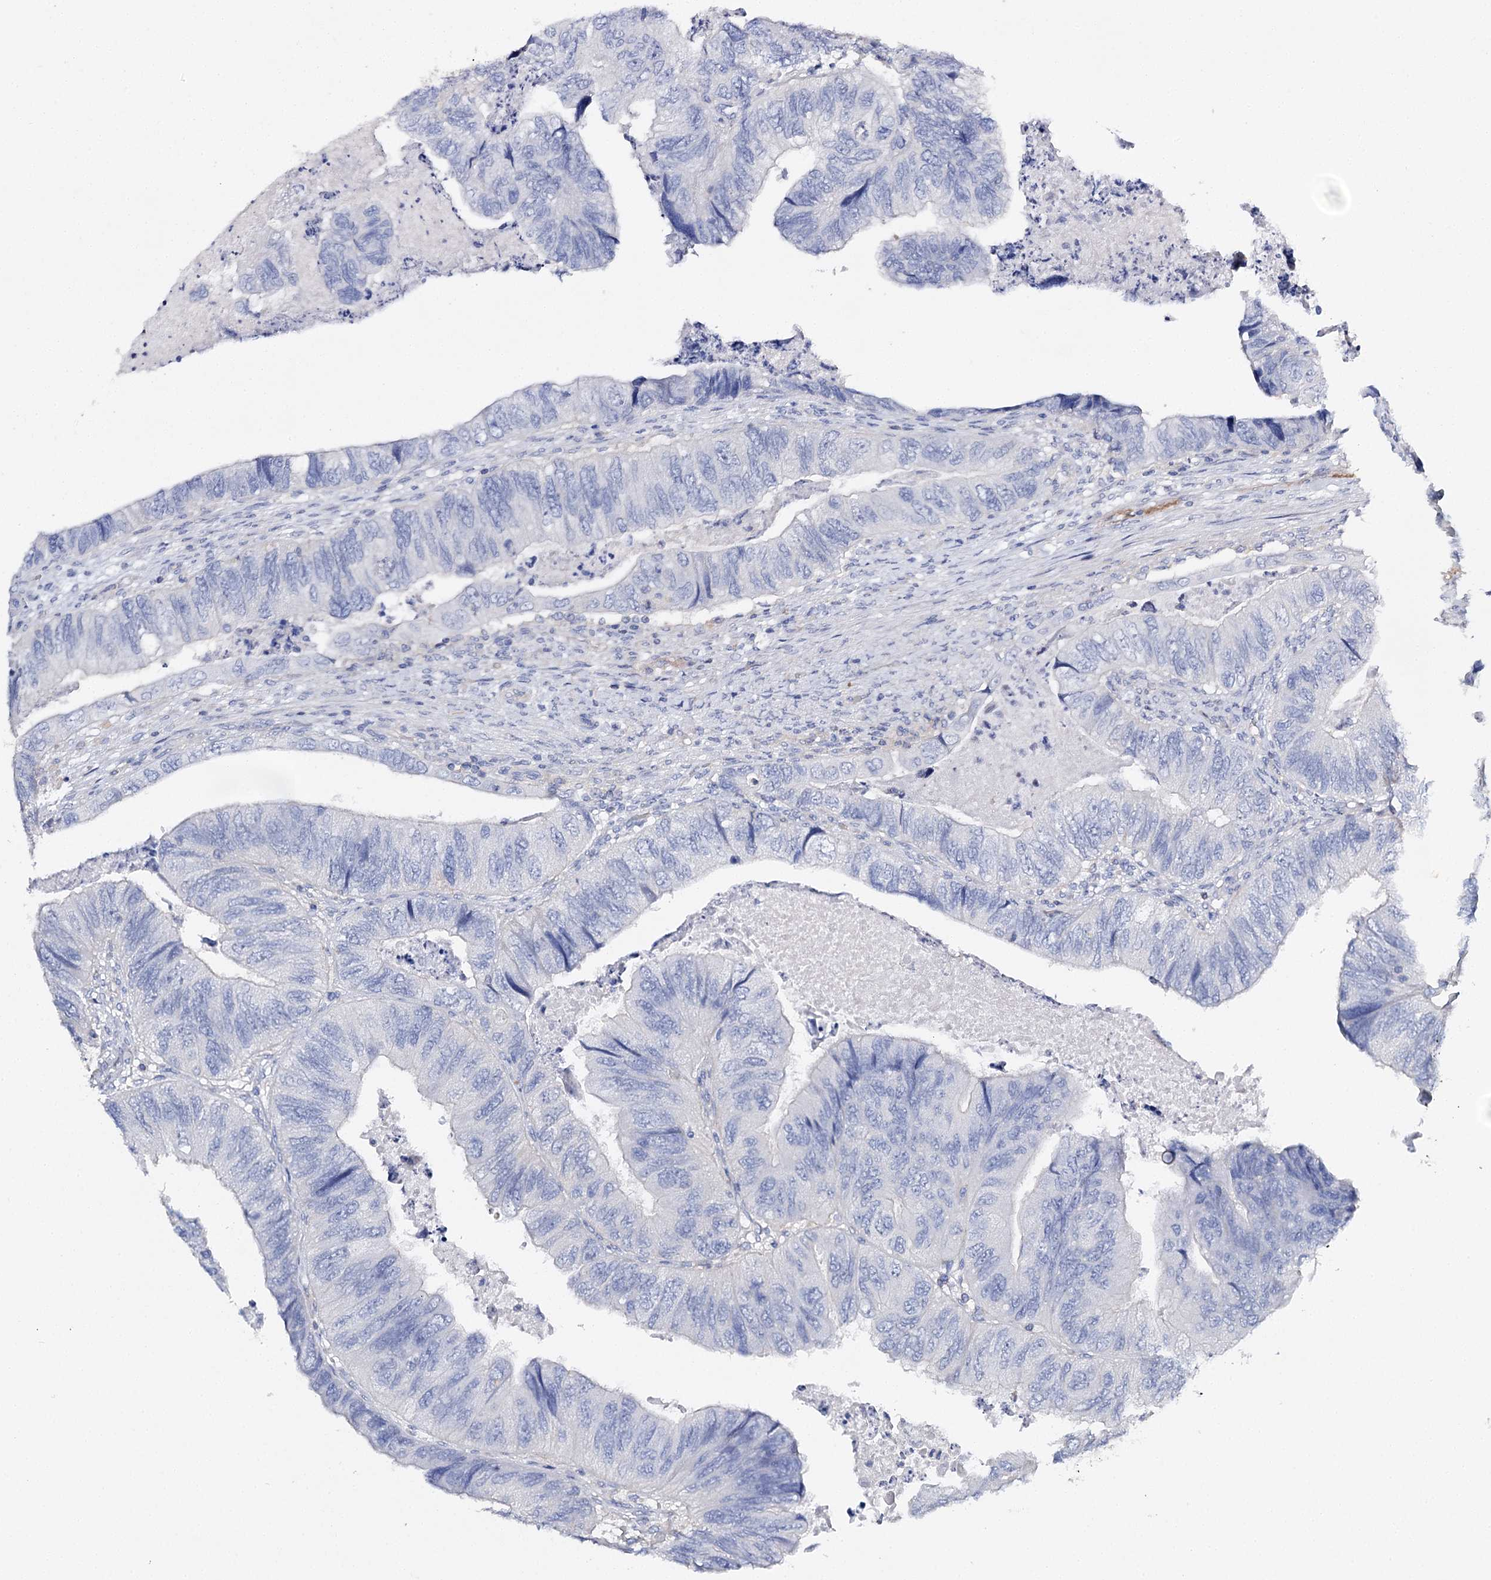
{"staining": {"intensity": "negative", "quantity": "none", "location": "none"}, "tissue": "colorectal cancer", "cell_type": "Tumor cells", "image_type": "cancer", "snomed": [{"axis": "morphology", "description": "Adenocarcinoma, NOS"}, {"axis": "topography", "description": "Rectum"}], "caption": "Colorectal cancer was stained to show a protein in brown. There is no significant staining in tumor cells. The staining was performed using DAB to visualize the protein expression in brown, while the nuclei were stained in blue with hematoxylin (Magnification: 20x).", "gene": "EPYC", "patient": {"sex": "male", "age": 63}}